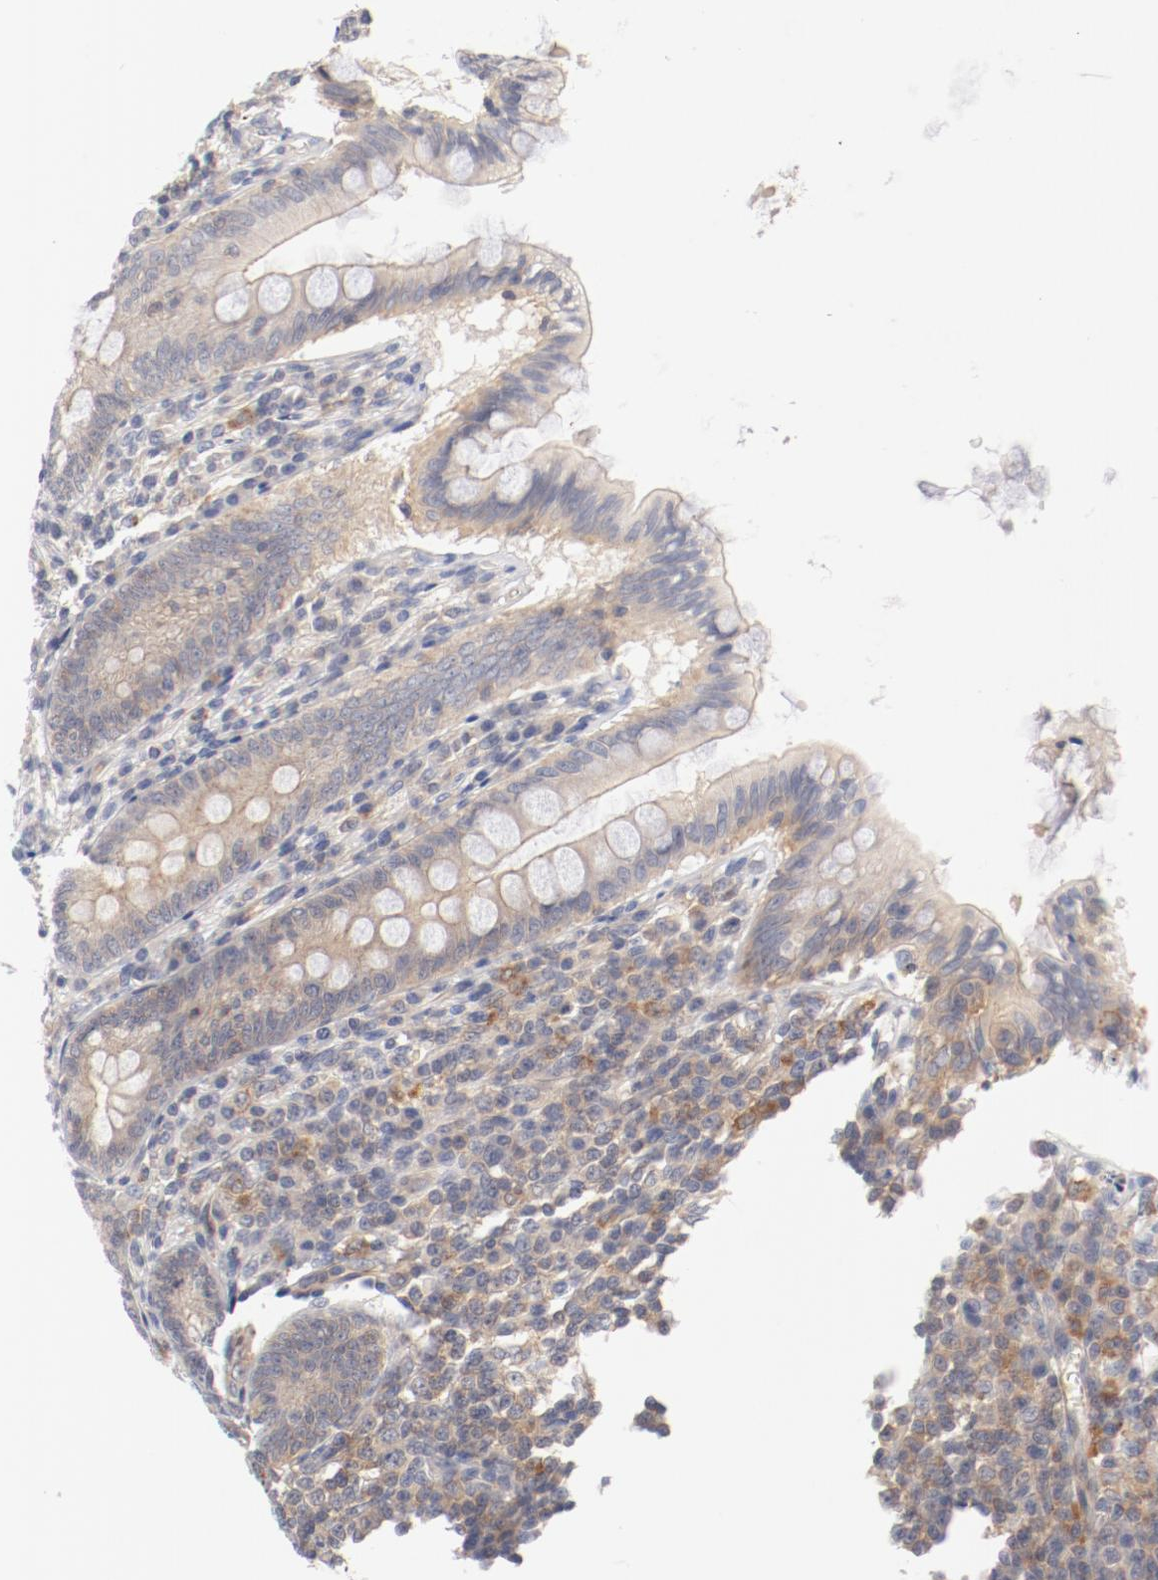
{"staining": {"intensity": "weak", "quantity": "25%-75%", "location": "cytoplasmic/membranous"}, "tissue": "appendix", "cell_type": "Glandular cells", "image_type": "normal", "snomed": [{"axis": "morphology", "description": "Normal tissue, NOS"}, {"axis": "topography", "description": "Appendix"}], "caption": "The image shows immunohistochemical staining of unremarkable appendix. There is weak cytoplasmic/membranous expression is appreciated in about 25%-75% of glandular cells.", "gene": "ZNF267", "patient": {"sex": "female", "age": 66}}